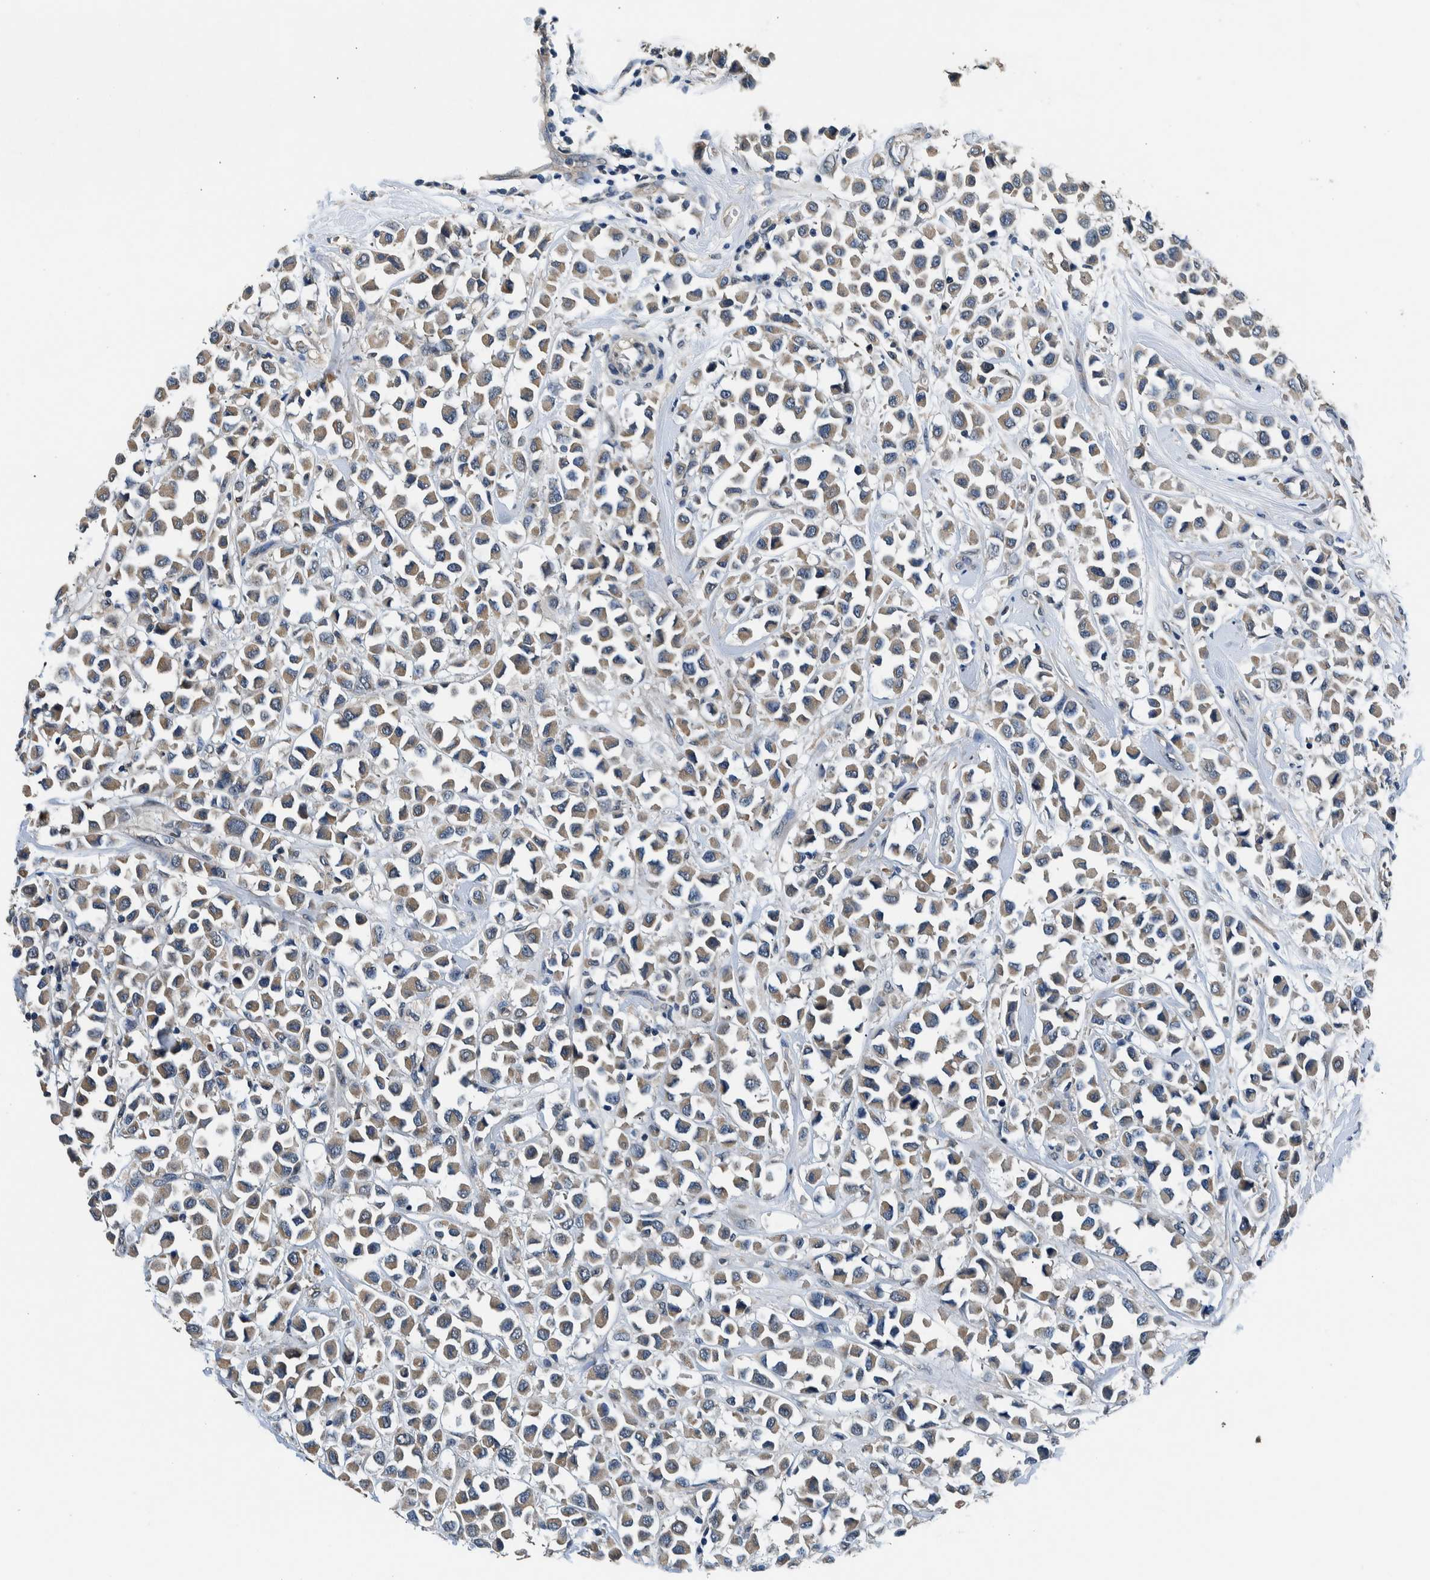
{"staining": {"intensity": "moderate", "quantity": ">75%", "location": "cytoplasmic/membranous"}, "tissue": "breast cancer", "cell_type": "Tumor cells", "image_type": "cancer", "snomed": [{"axis": "morphology", "description": "Duct carcinoma"}, {"axis": "topography", "description": "Breast"}], "caption": "Tumor cells display medium levels of moderate cytoplasmic/membranous staining in about >75% of cells in human breast cancer (invasive ductal carcinoma). The staining was performed using DAB (3,3'-diaminobenzidine), with brown indicating positive protein expression. Nuclei are stained blue with hematoxylin.", "gene": "NIBAN2", "patient": {"sex": "female", "age": 61}}